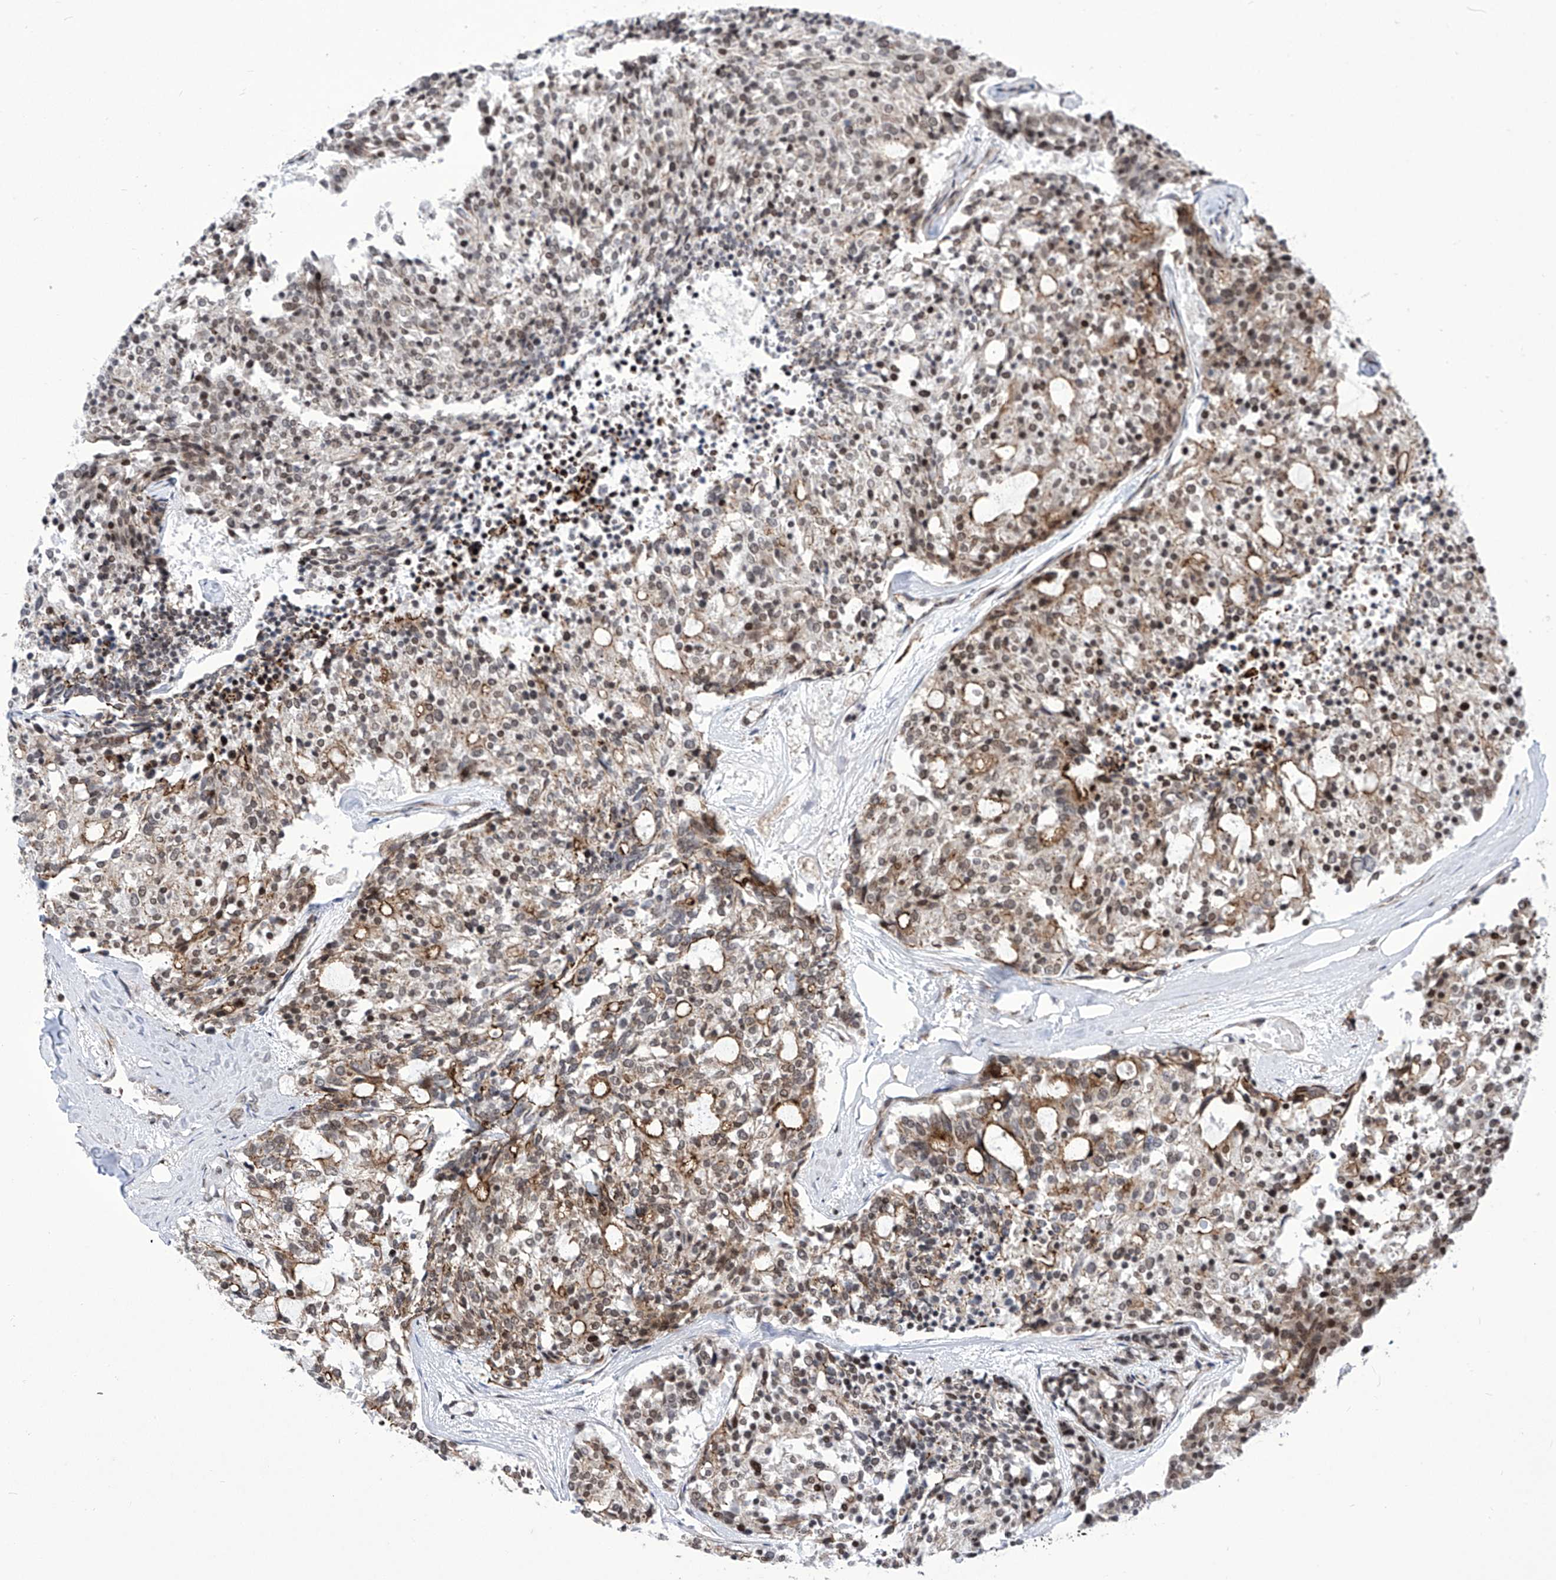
{"staining": {"intensity": "moderate", "quantity": "25%-75%", "location": "cytoplasmic/membranous"}, "tissue": "carcinoid", "cell_type": "Tumor cells", "image_type": "cancer", "snomed": [{"axis": "morphology", "description": "Carcinoid, malignant, NOS"}, {"axis": "topography", "description": "Pancreas"}], "caption": "Immunohistochemistry micrograph of neoplastic tissue: carcinoid stained using IHC demonstrates medium levels of moderate protein expression localized specifically in the cytoplasmic/membranous of tumor cells, appearing as a cytoplasmic/membranous brown color.", "gene": "CEP290", "patient": {"sex": "female", "age": 54}}